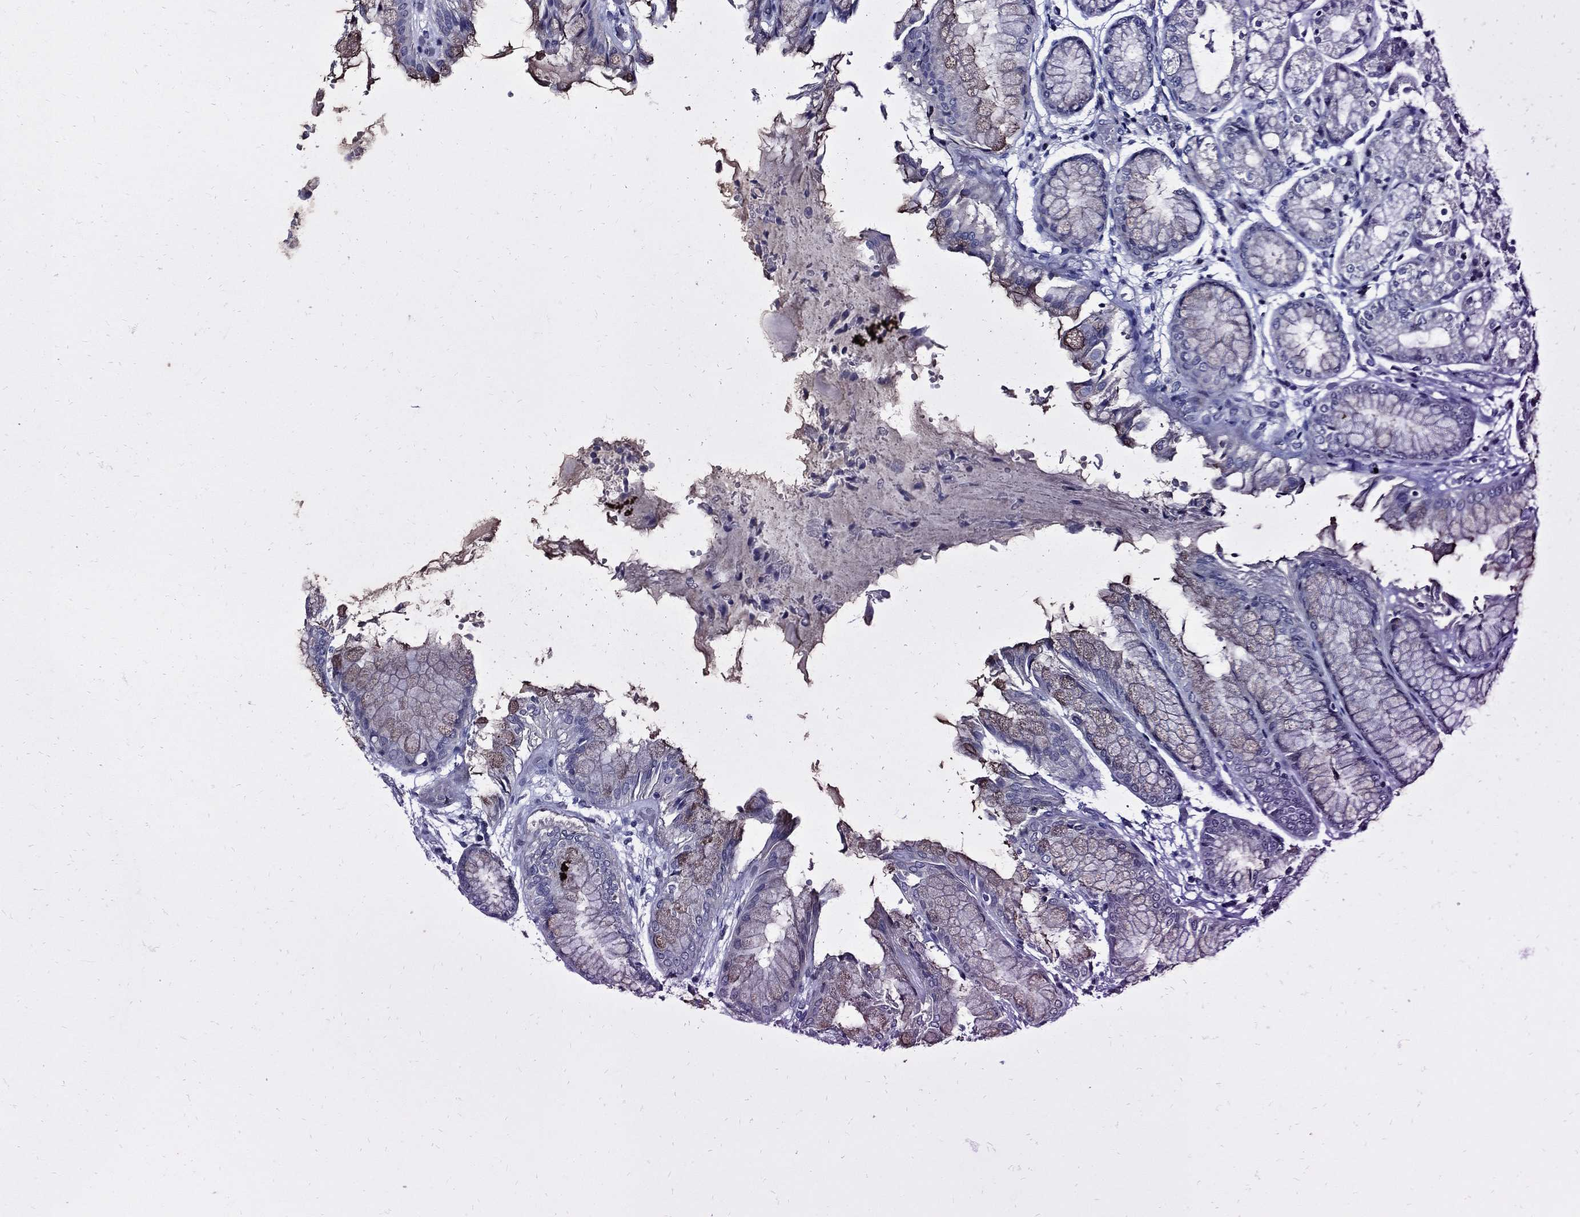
{"staining": {"intensity": "negative", "quantity": "none", "location": "none"}, "tissue": "stomach", "cell_type": "Glandular cells", "image_type": "normal", "snomed": [{"axis": "morphology", "description": "Normal tissue, NOS"}, {"axis": "topography", "description": "Stomach, upper"}], "caption": "IHC of unremarkable stomach exhibits no expression in glandular cells.", "gene": "TP53TG5", "patient": {"sex": "male", "age": 72}}